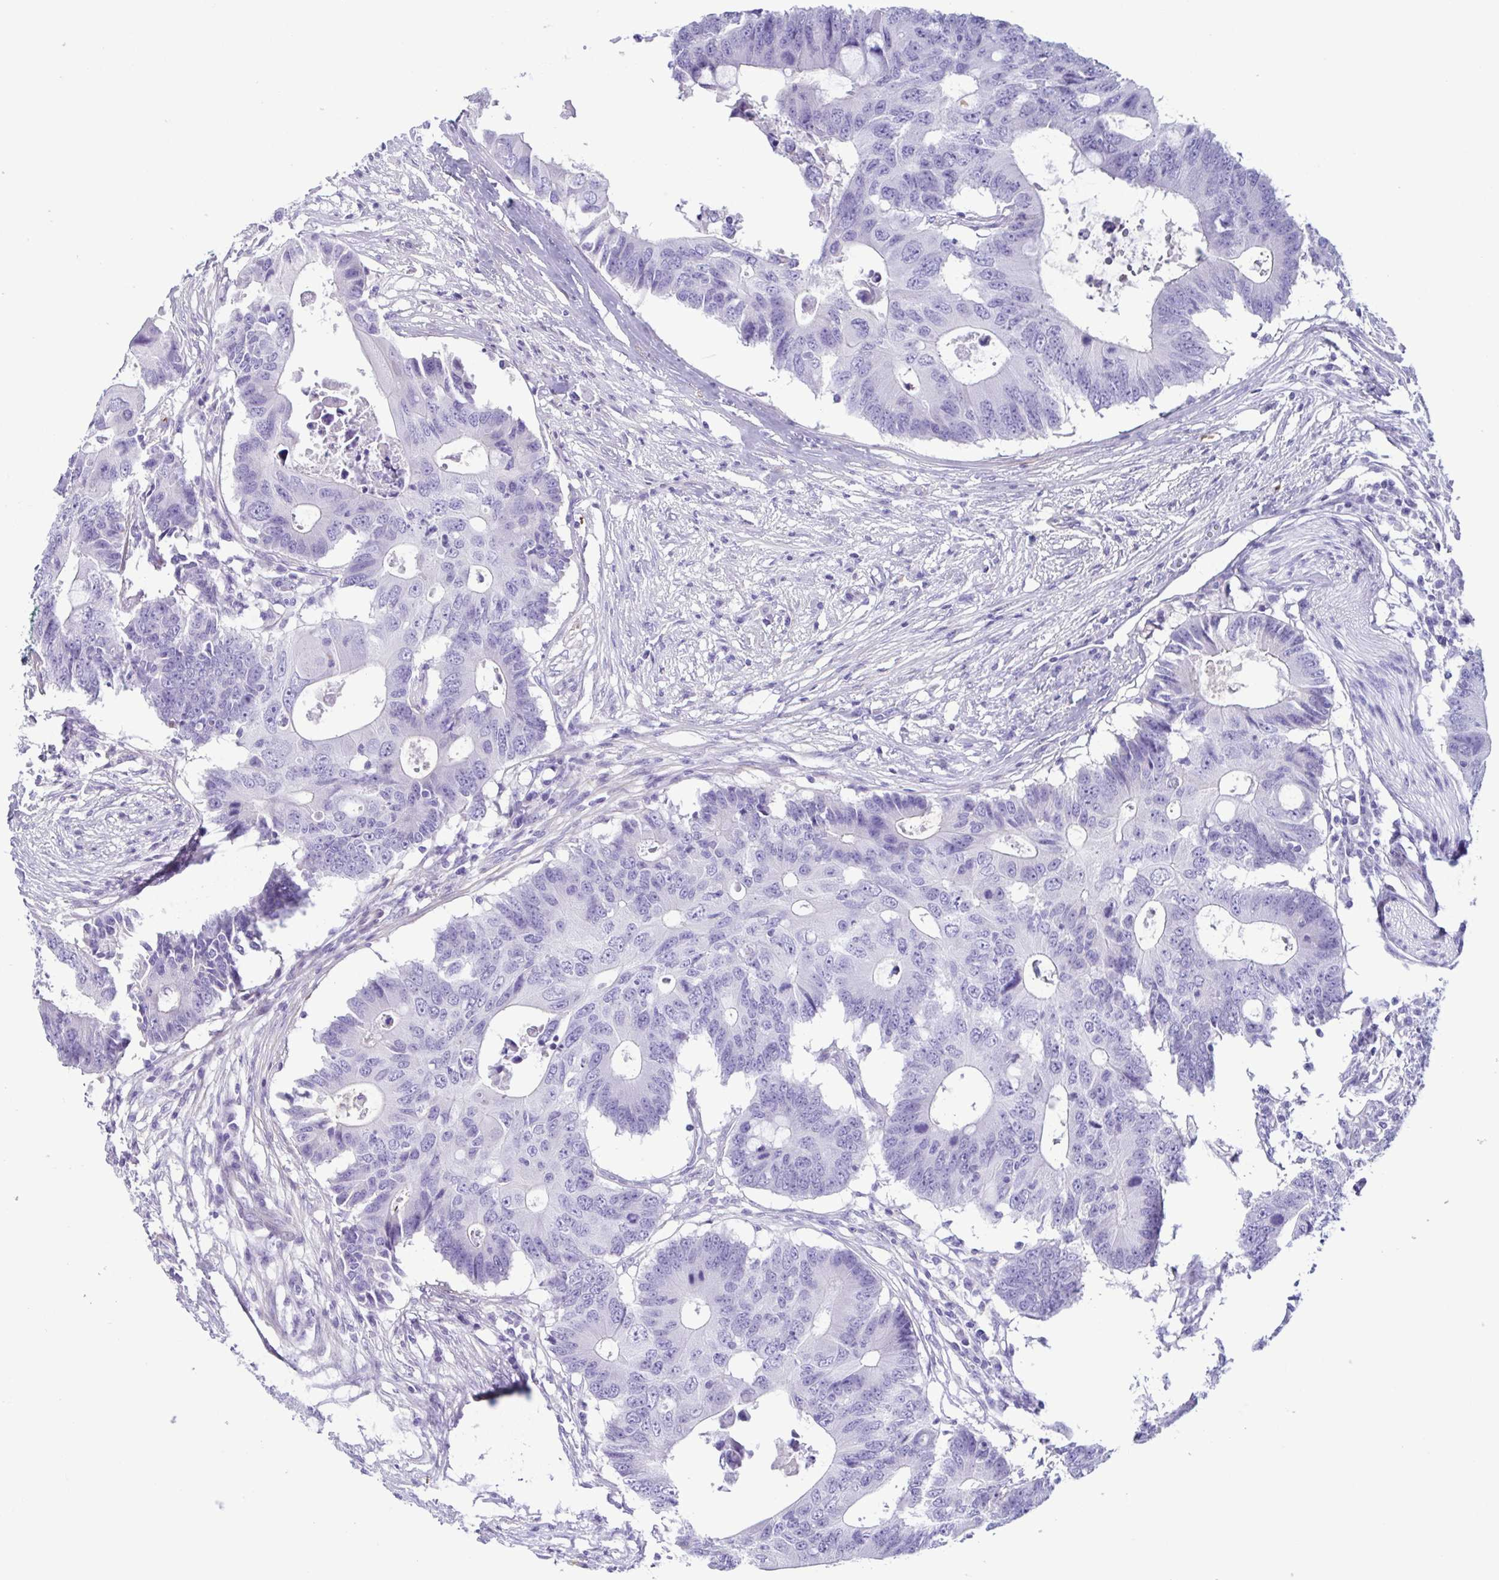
{"staining": {"intensity": "negative", "quantity": "none", "location": "none"}, "tissue": "colorectal cancer", "cell_type": "Tumor cells", "image_type": "cancer", "snomed": [{"axis": "morphology", "description": "Adenocarcinoma, NOS"}, {"axis": "topography", "description": "Colon"}], "caption": "An immunohistochemistry (IHC) image of adenocarcinoma (colorectal) is shown. There is no staining in tumor cells of adenocarcinoma (colorectal).", "gene": "CYP11B1", "patient": {"sex": "male", "age": 71}}